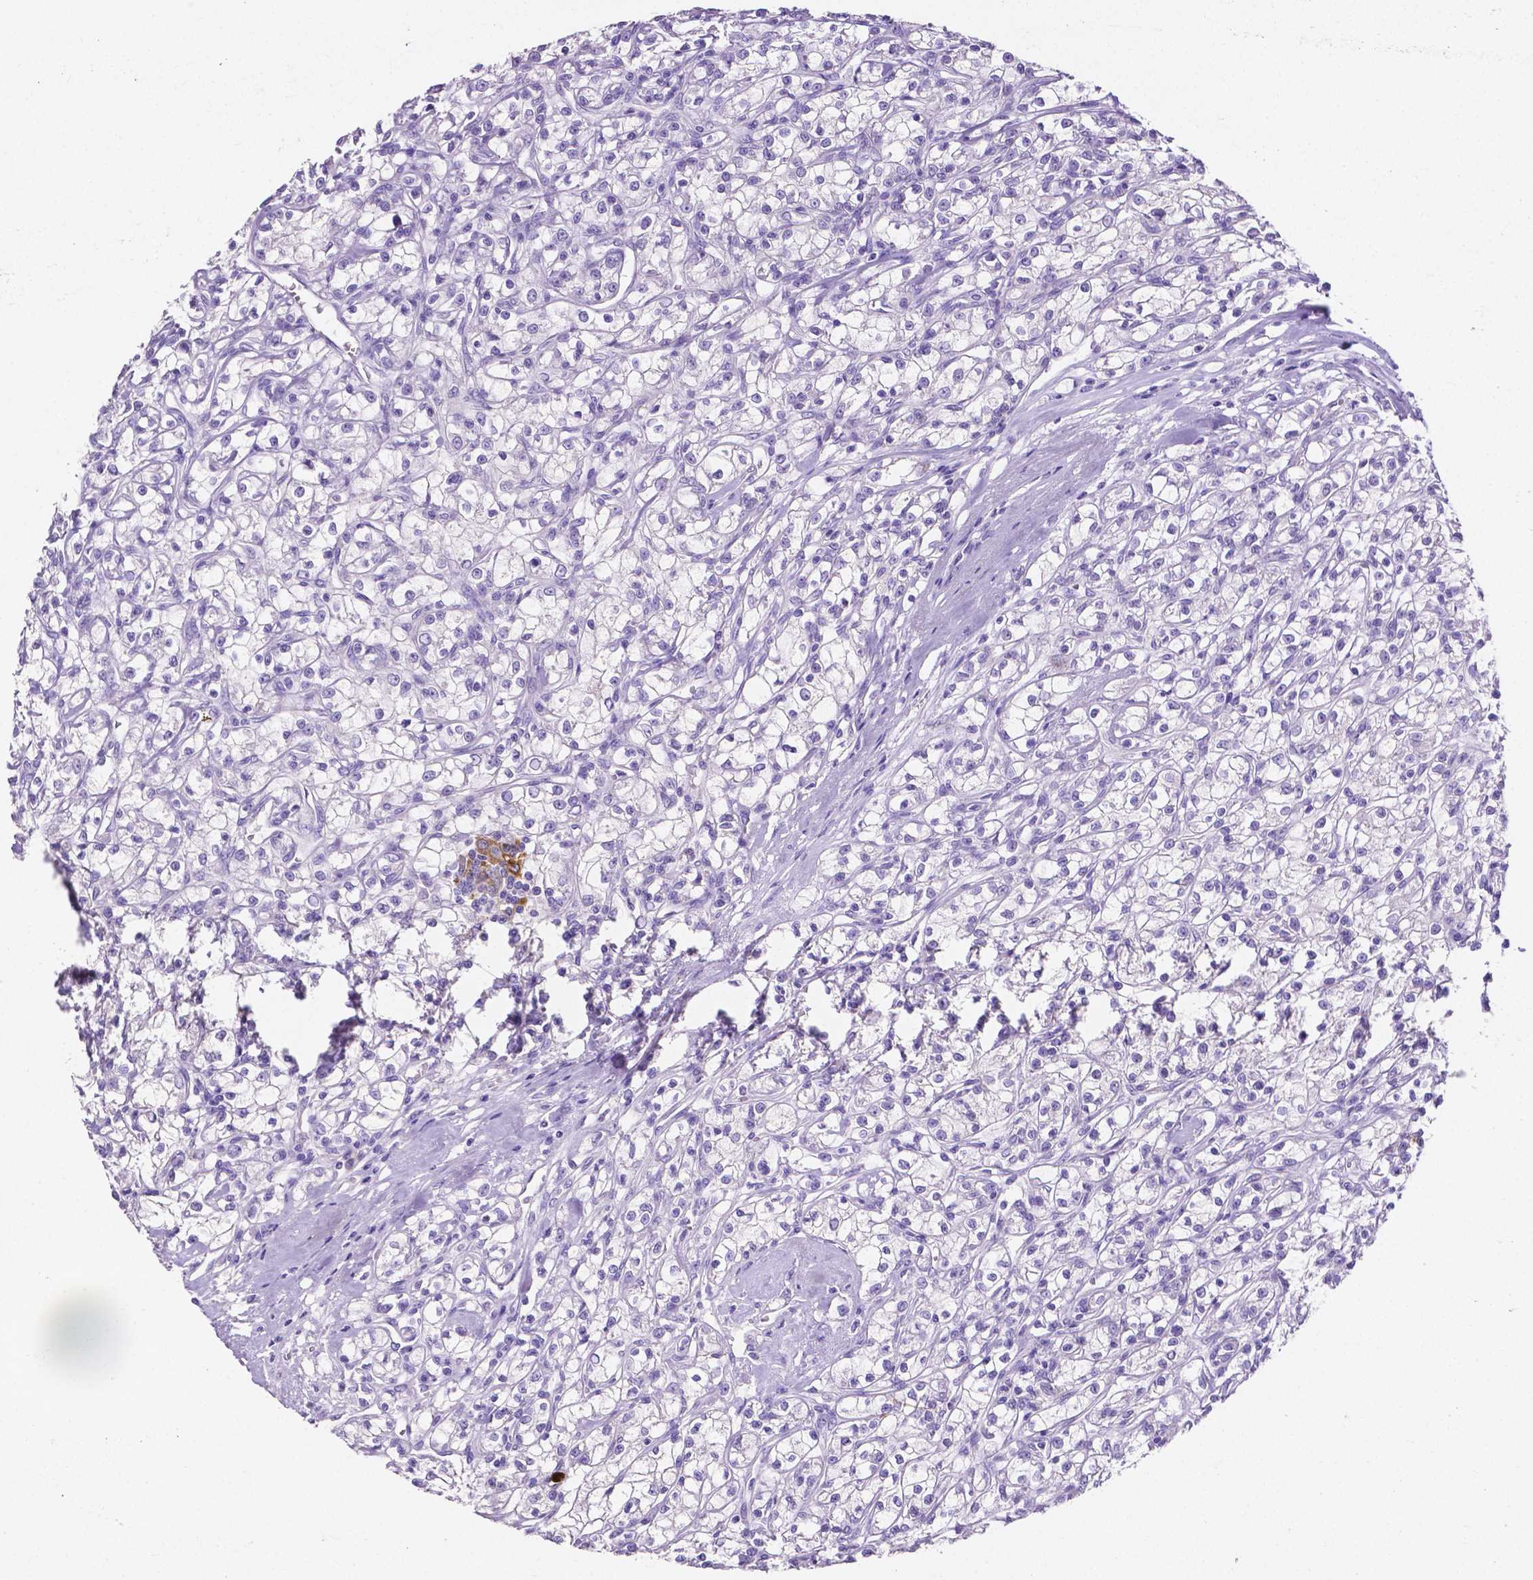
{"staining": {"intensity": "negative", "quantity": "none", "location": "none"}, "tissue": "renal cancer", "cell_type": "Tumor cells", "image_type": "cancer", "snomed": [{"axis": "morphology", "description": "Adenocarcinoma, NOS"}, {"axis": "topography", "description": "Kidney"}], "caption": "Immunohistochemical staining of human renal cancer shows no significant positivity in tumor cells. Brightfield microscopy of IHC stained with DAB (3,3'-diaminobenzidine) (brown) and hematoxylin (blue), captured at high magnification.", "gene": "MMP9", "patient": {"sex": "female", "age": 59}}